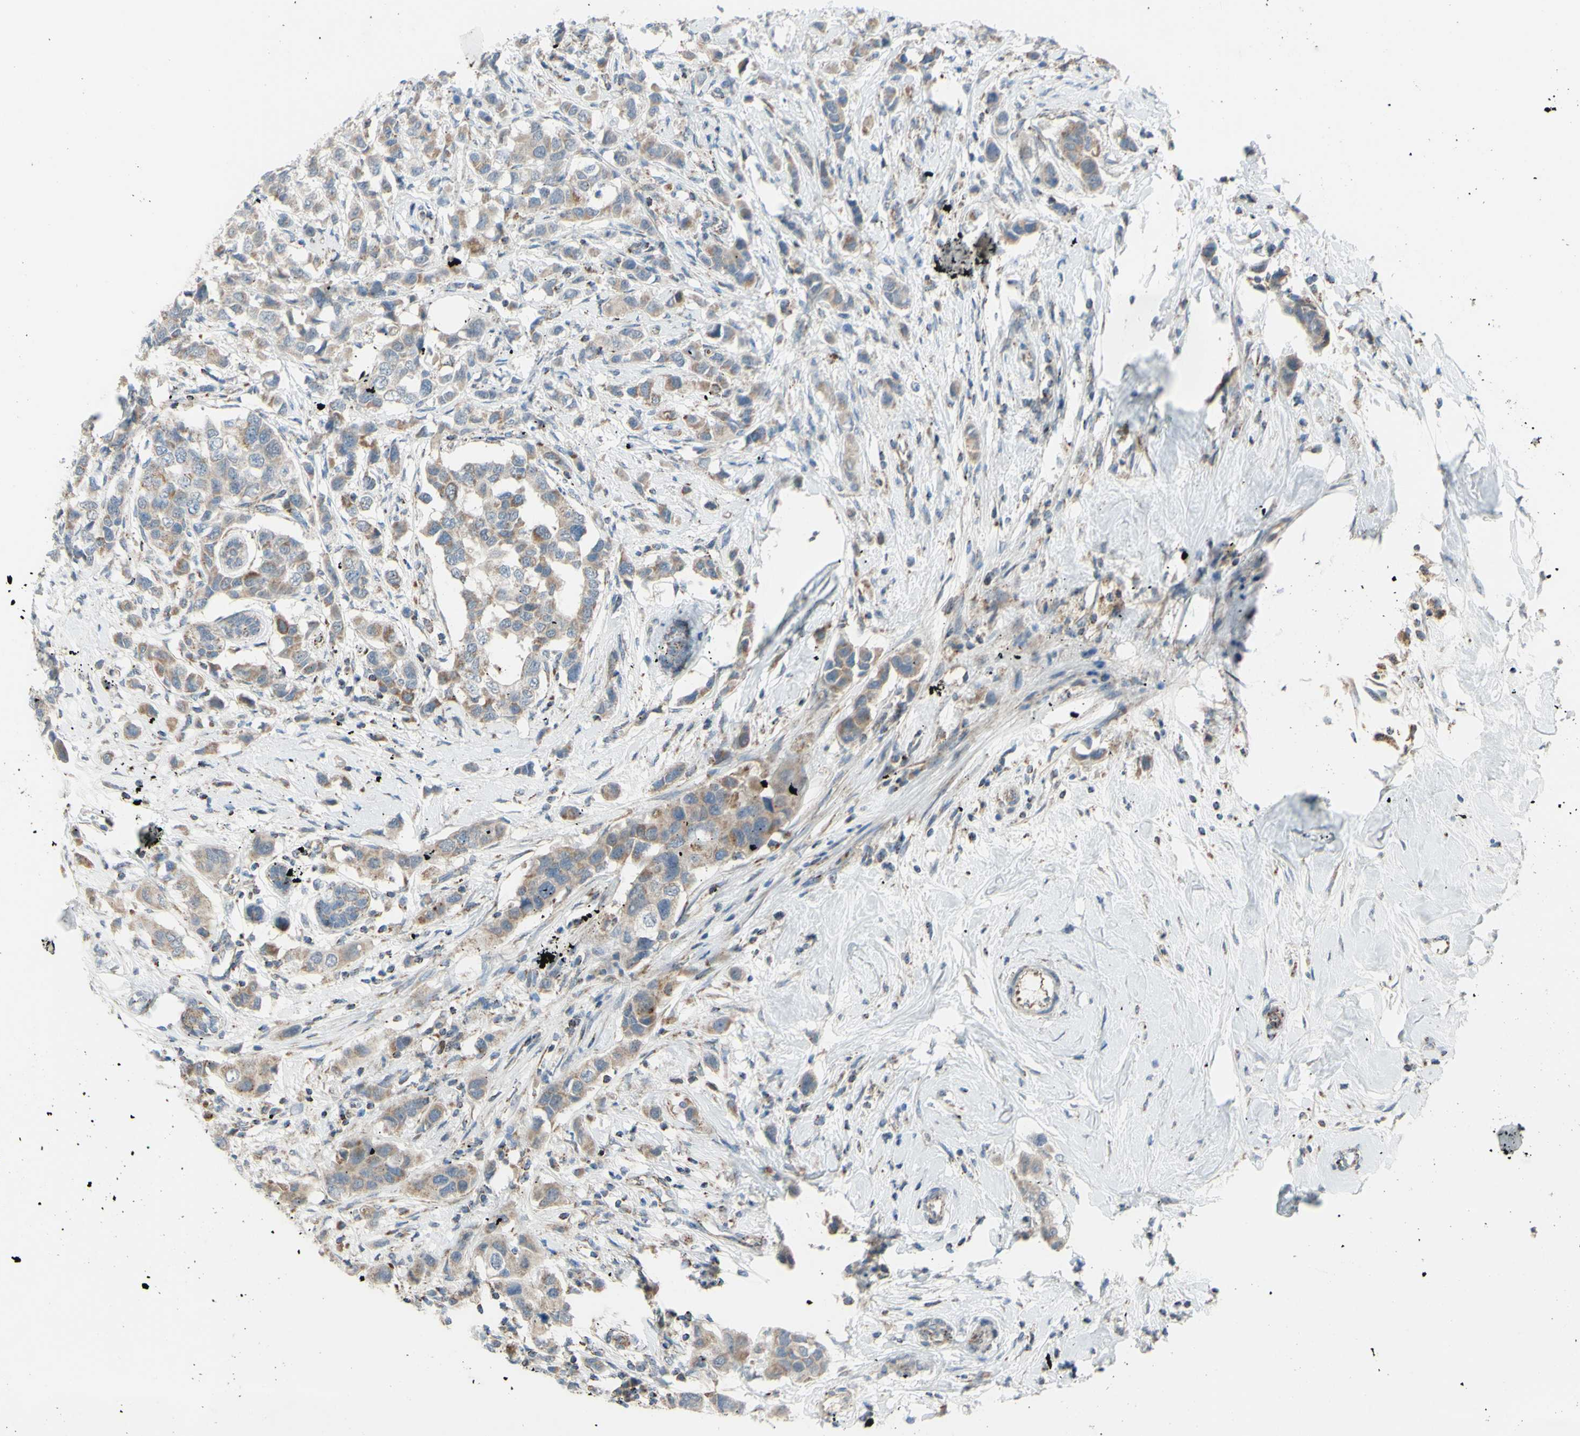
{"staining": {"intensity": "weak", "quantity": ">75%", "location": "cytoplasmic/membranous"}, "tissue": "breast cancer", "cell_type": "Tumor cells", "image_type": "cancer", "snomed": [{"axis": "morphology", "description": "Normal tissue, NOS"}, {"axis": "morphology", "description": "Duct carcinoma"}, {"axis": "topography", "description": "Breast"}], "caption": "Immunohistochemistry (IHC) (DAB) staining of breast cancer displays weak cytoplasmic/membranous protein positivity in approximately >75% of tumor cells. (DAB (3,3'-diaminobenzidine) = brown stain, brightfield microscopy at high magnification).", "gene": "GLT8D1", "patient": {"sex": "female", "age": 50}}